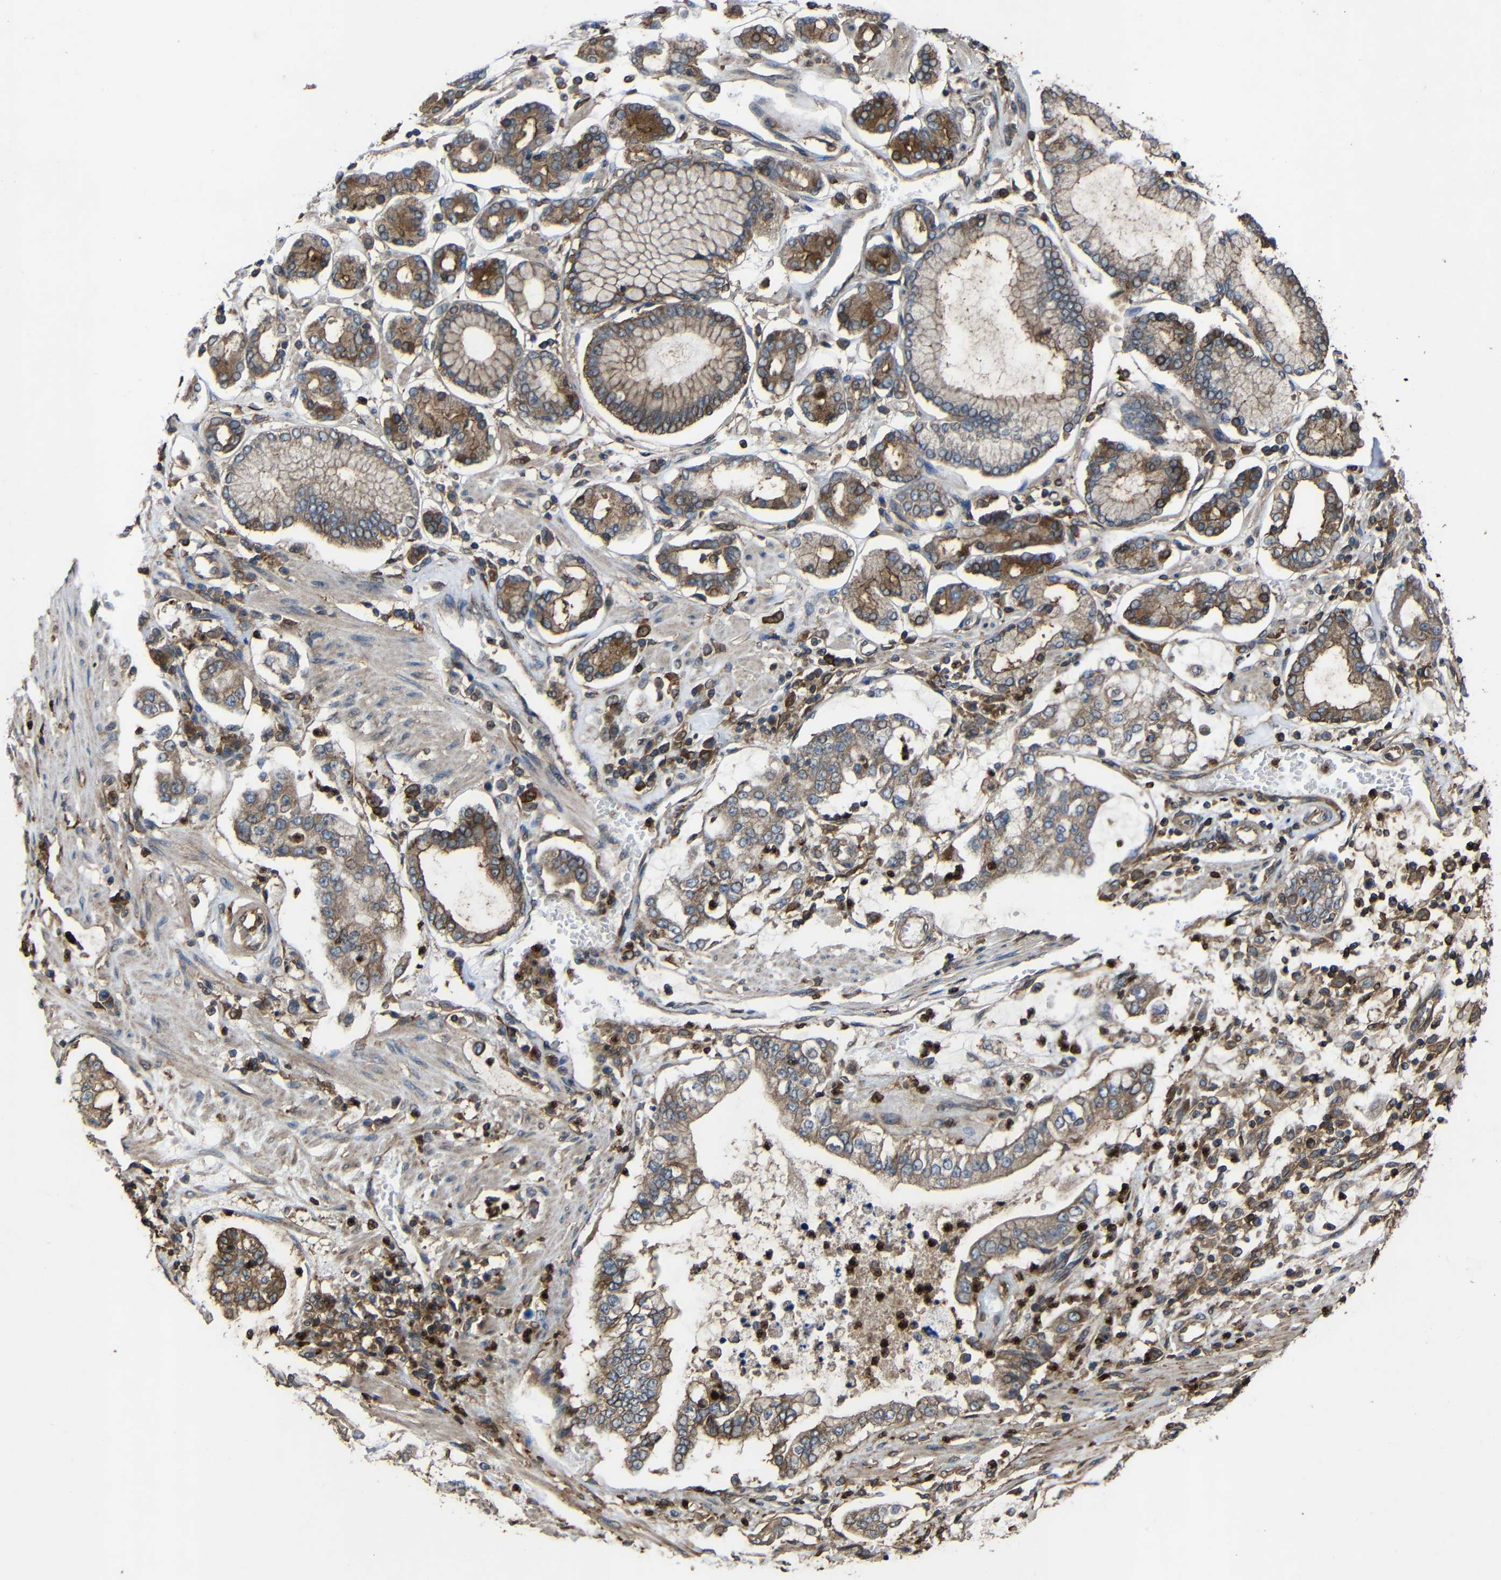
{"staining": {"intensity": "moderate", "quantity": ">75%", "location": "cytoplasmic/membranous"}, "tissue": "stomach cancer", "cell_type": "Tumor cells", "image_type": "cancer", "snomed": [{"axis": "morphology", "description": "Adenocarcinoma, NOS"}, {"axis": "topography", "description": "Stomach"}], "caption": "Stomach cancer (adenocarcinoma) stained with immunohistochemistry displays moderate cytoplasmic/membranous staining in approximately >75% of tumor cells.", "gene": "TREM2", "patient": {"sex": "male", "age": 76}}